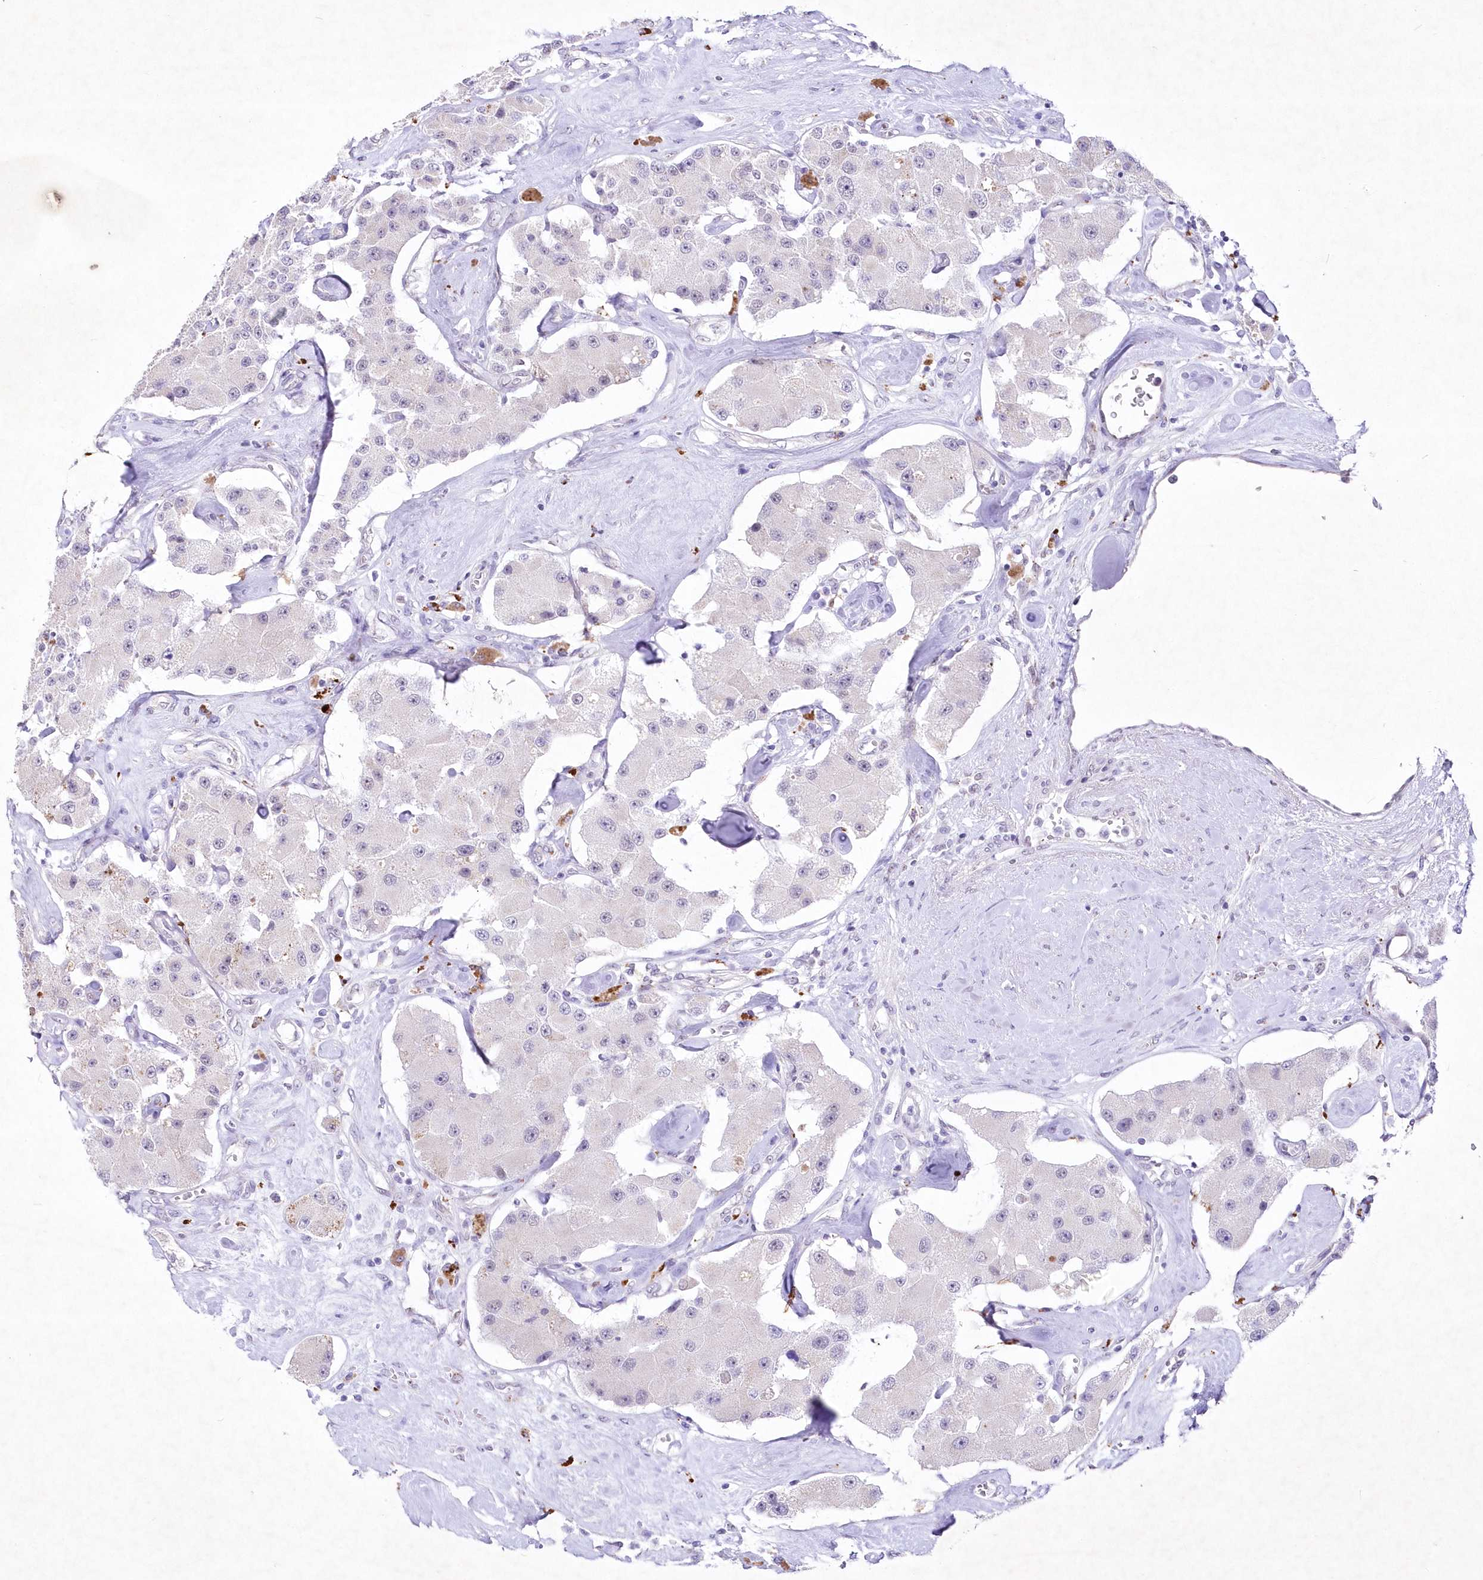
{"staining": {"intensity": "negative", "quantity": "none", "location": "none"}, "tissue": "carcinoid", "cell_type": "Tumor cells", "image_type": "cancer", "snomed": [{"axis": "morphology", "description": "Carcinoid, malignant, NOS"}, {"axis": "topography", "description": "Pancreas"}], "caption": "Tumor cells are negative for protein expression in human carcinoid (malignant).", "gene": "RBM27", "patient": {"sex": "male", "age": 41}}